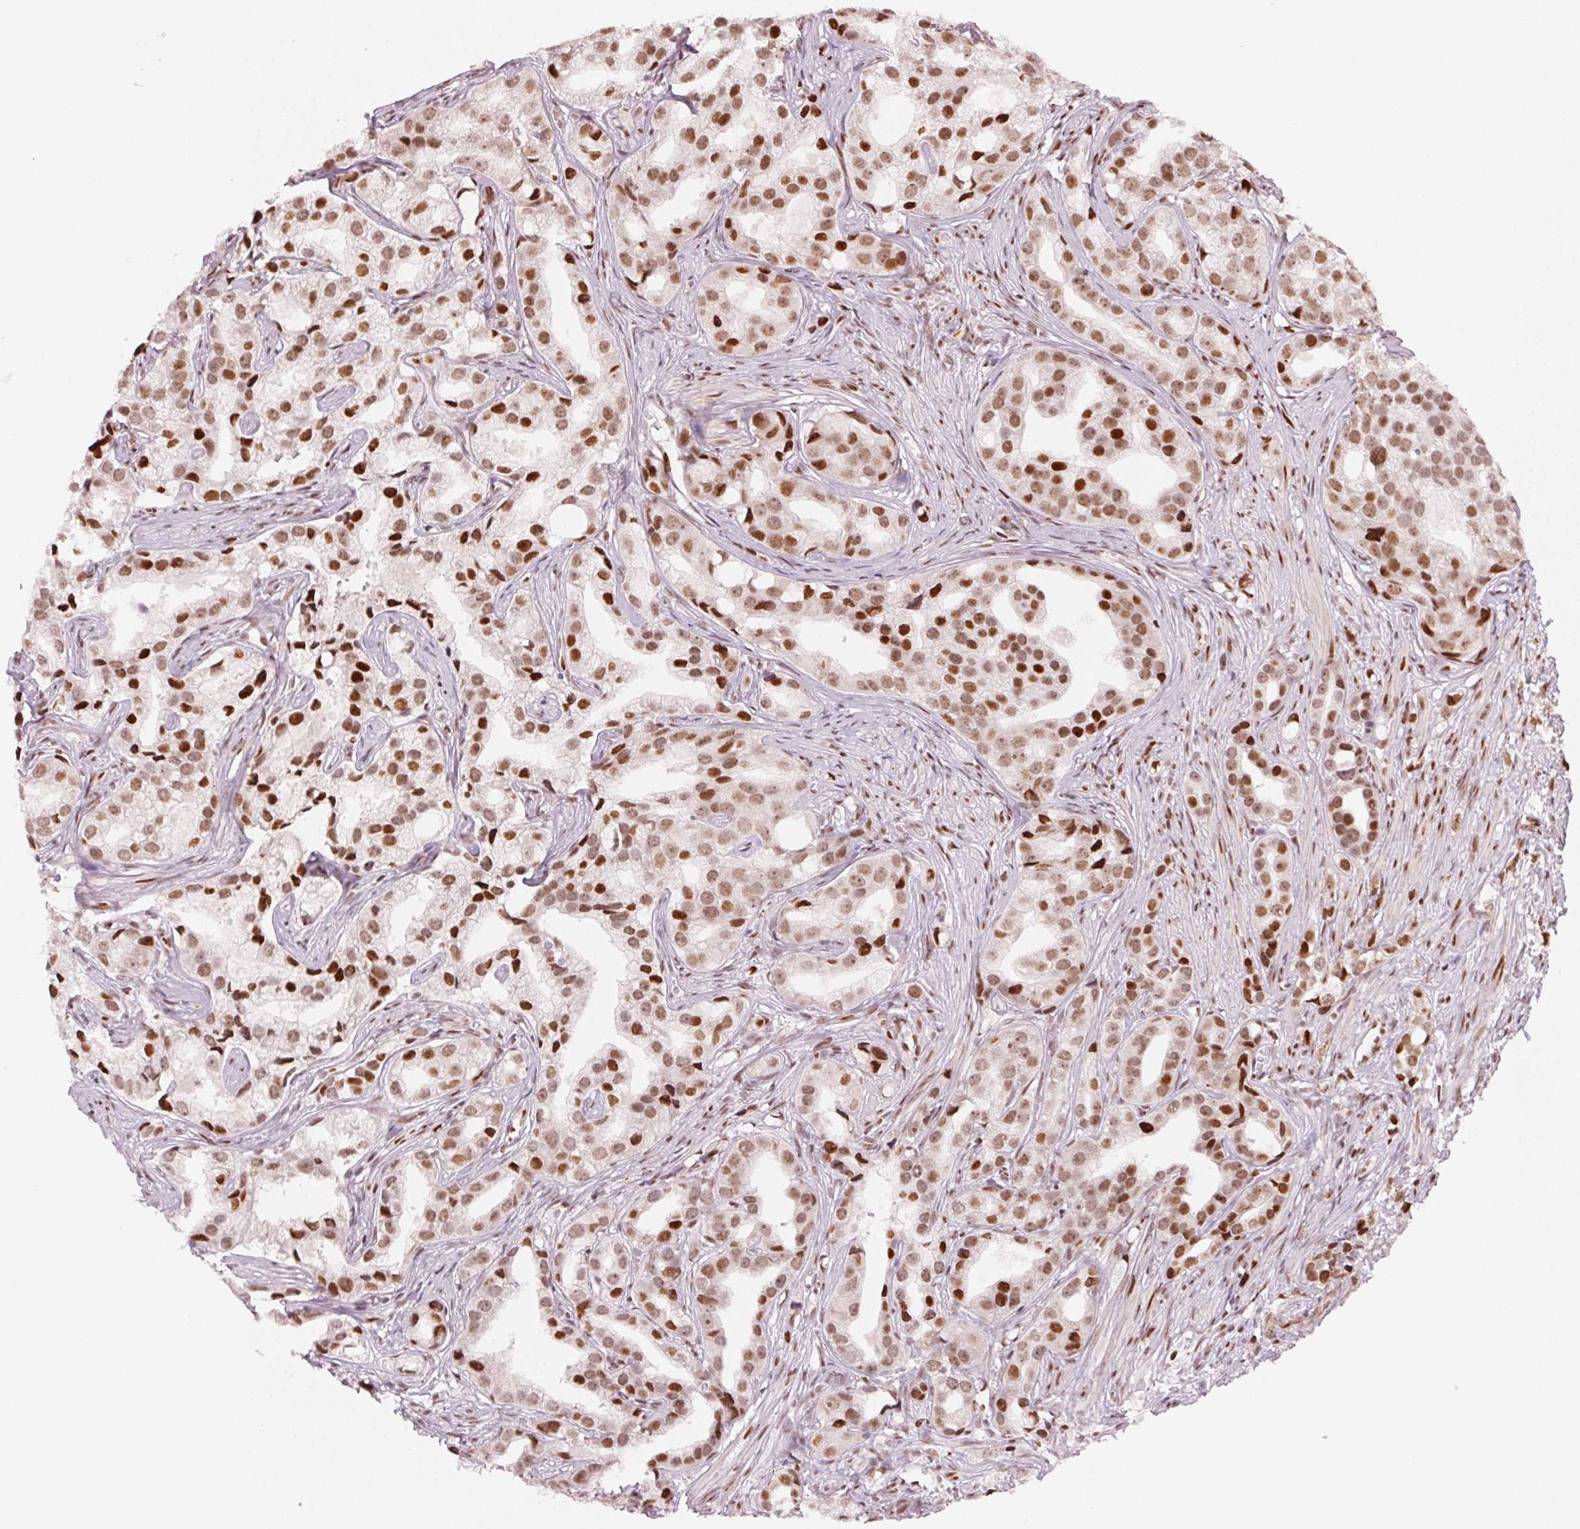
{"staining": {"intensity": "strong", "quantity": "25%-75%", "location": "nuclear"}, "tissue": "prostate cancer", "cell_type": "Tumor cells", "image_type": "cancer", "snomed": [{"axis": "morphology", "description": "Adenocarcinoma, High grade"}, {"axis": "topography", "description": "Prostate"}], "caption": "A photomicrograph of human prostate adenocarcinoma (high-grade) stained for a protein exhibits strong nuclear brown staining in tumor cells.", "gene": "NXF1", "patient": {"sex": "male", "age": 75}}